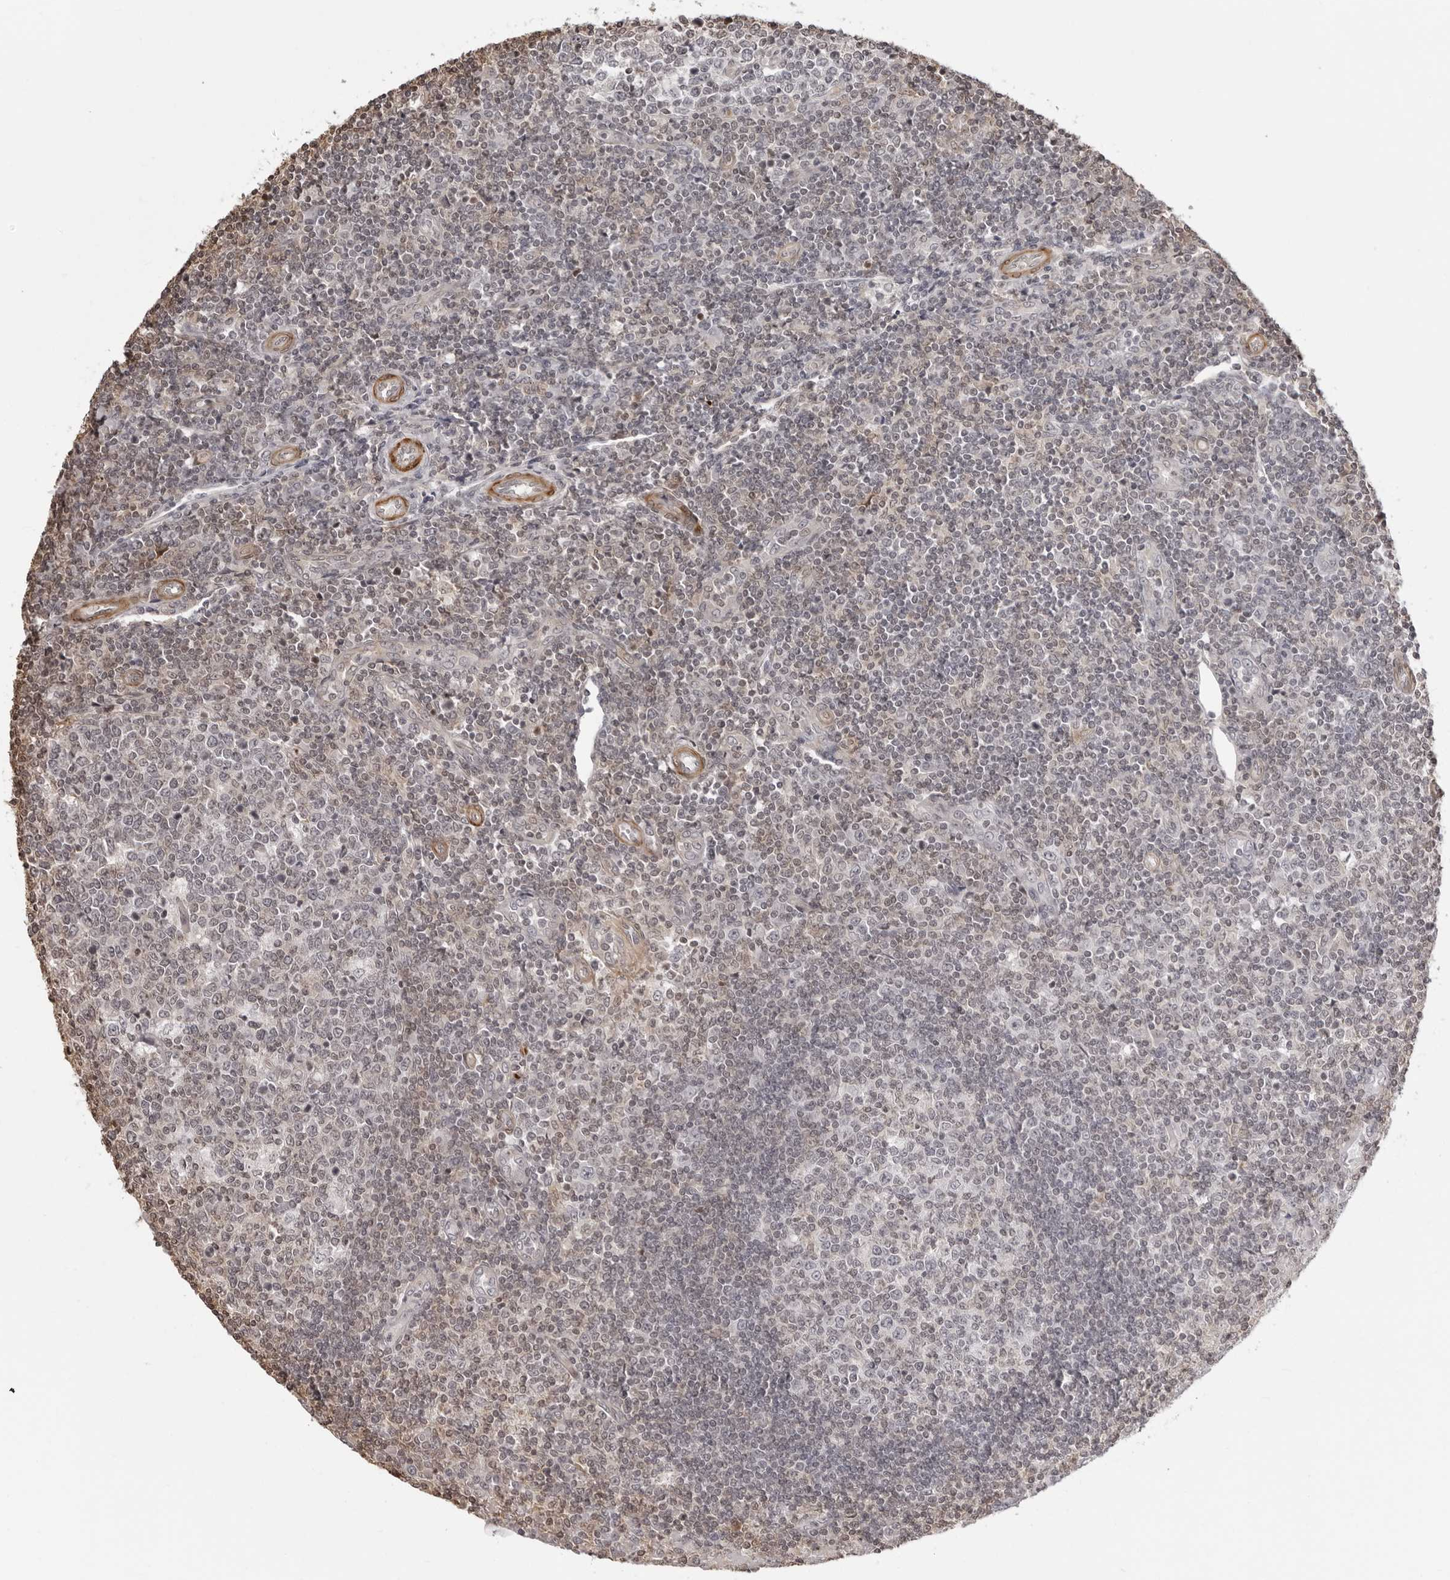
{"staining": {"intensity": "negative", "quantity": "none", "location": "none"}, "tissue": "tonsil", "cell_type": "Germinal center cells", "image_type": "normal", "snomed": [{"axis": "morphology", "description": "Normal tissue, NOS"}, {"axis": "topography", "description": "Tonsil"}], "caption": "Immunohistochemistry (IHC) micrograph of normal tonsil: human tonsil stained with DAB shows no significant protein expression in germinal center cells.", "gene": "UNK", "patient": {"sex": "female", "age": 19}}